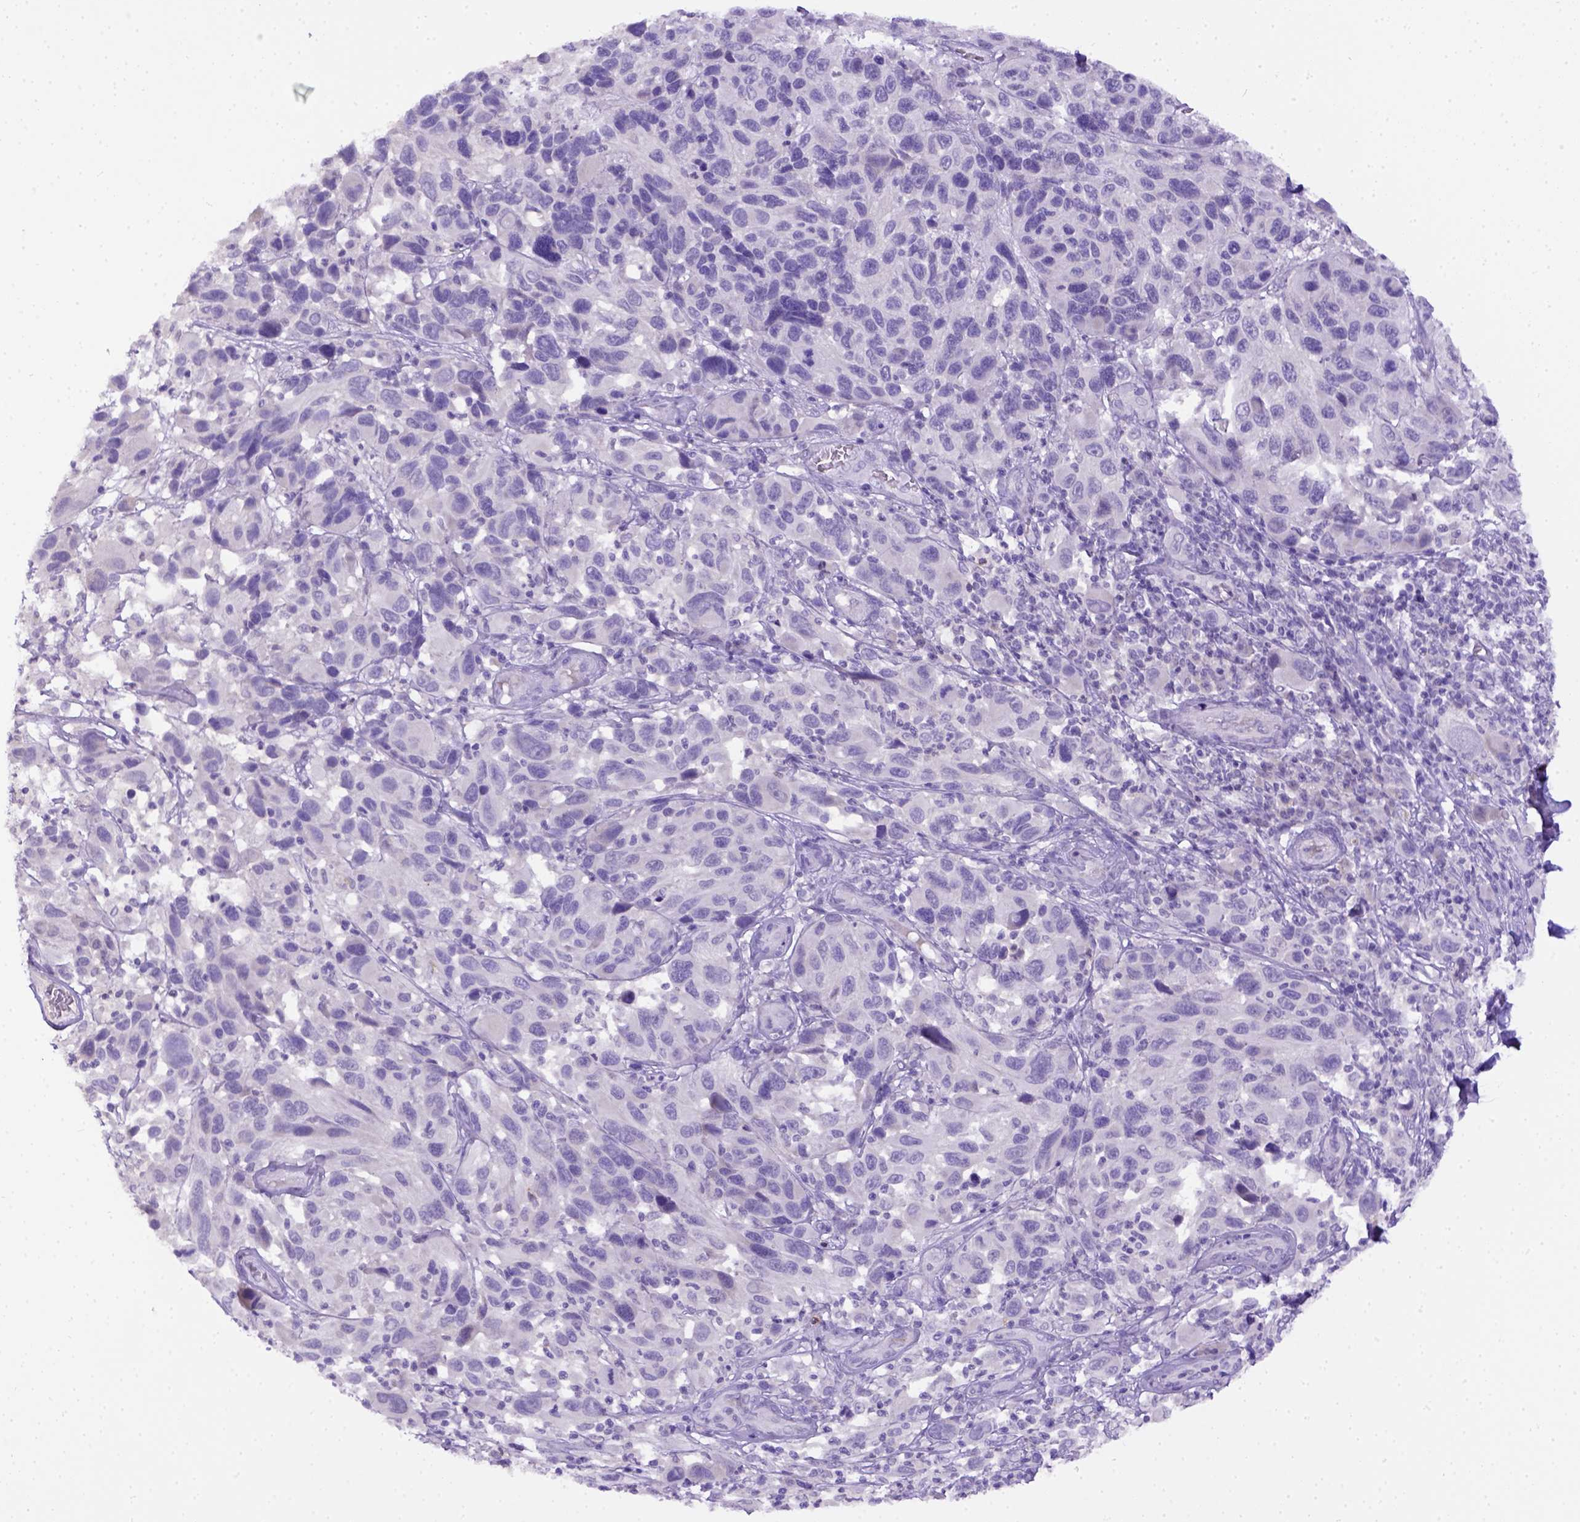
{"staining": {"intensity": "negative", "quantity": "none", "location": "none"}, "tissue": "melanoma", "cell_type": "Tumor cells", "image_type": "cancer", "snomed": [{"axis": "morphology", "description": "Malignant melanoma, NOS"}, {"axis": "topography", "description": "Skin"}], "caption": "Melanoma stained for a protein using IHC displays no staining tumor cells.", "gene": "B3GAT1", "patient": {"sex": "male", "age": 53}}